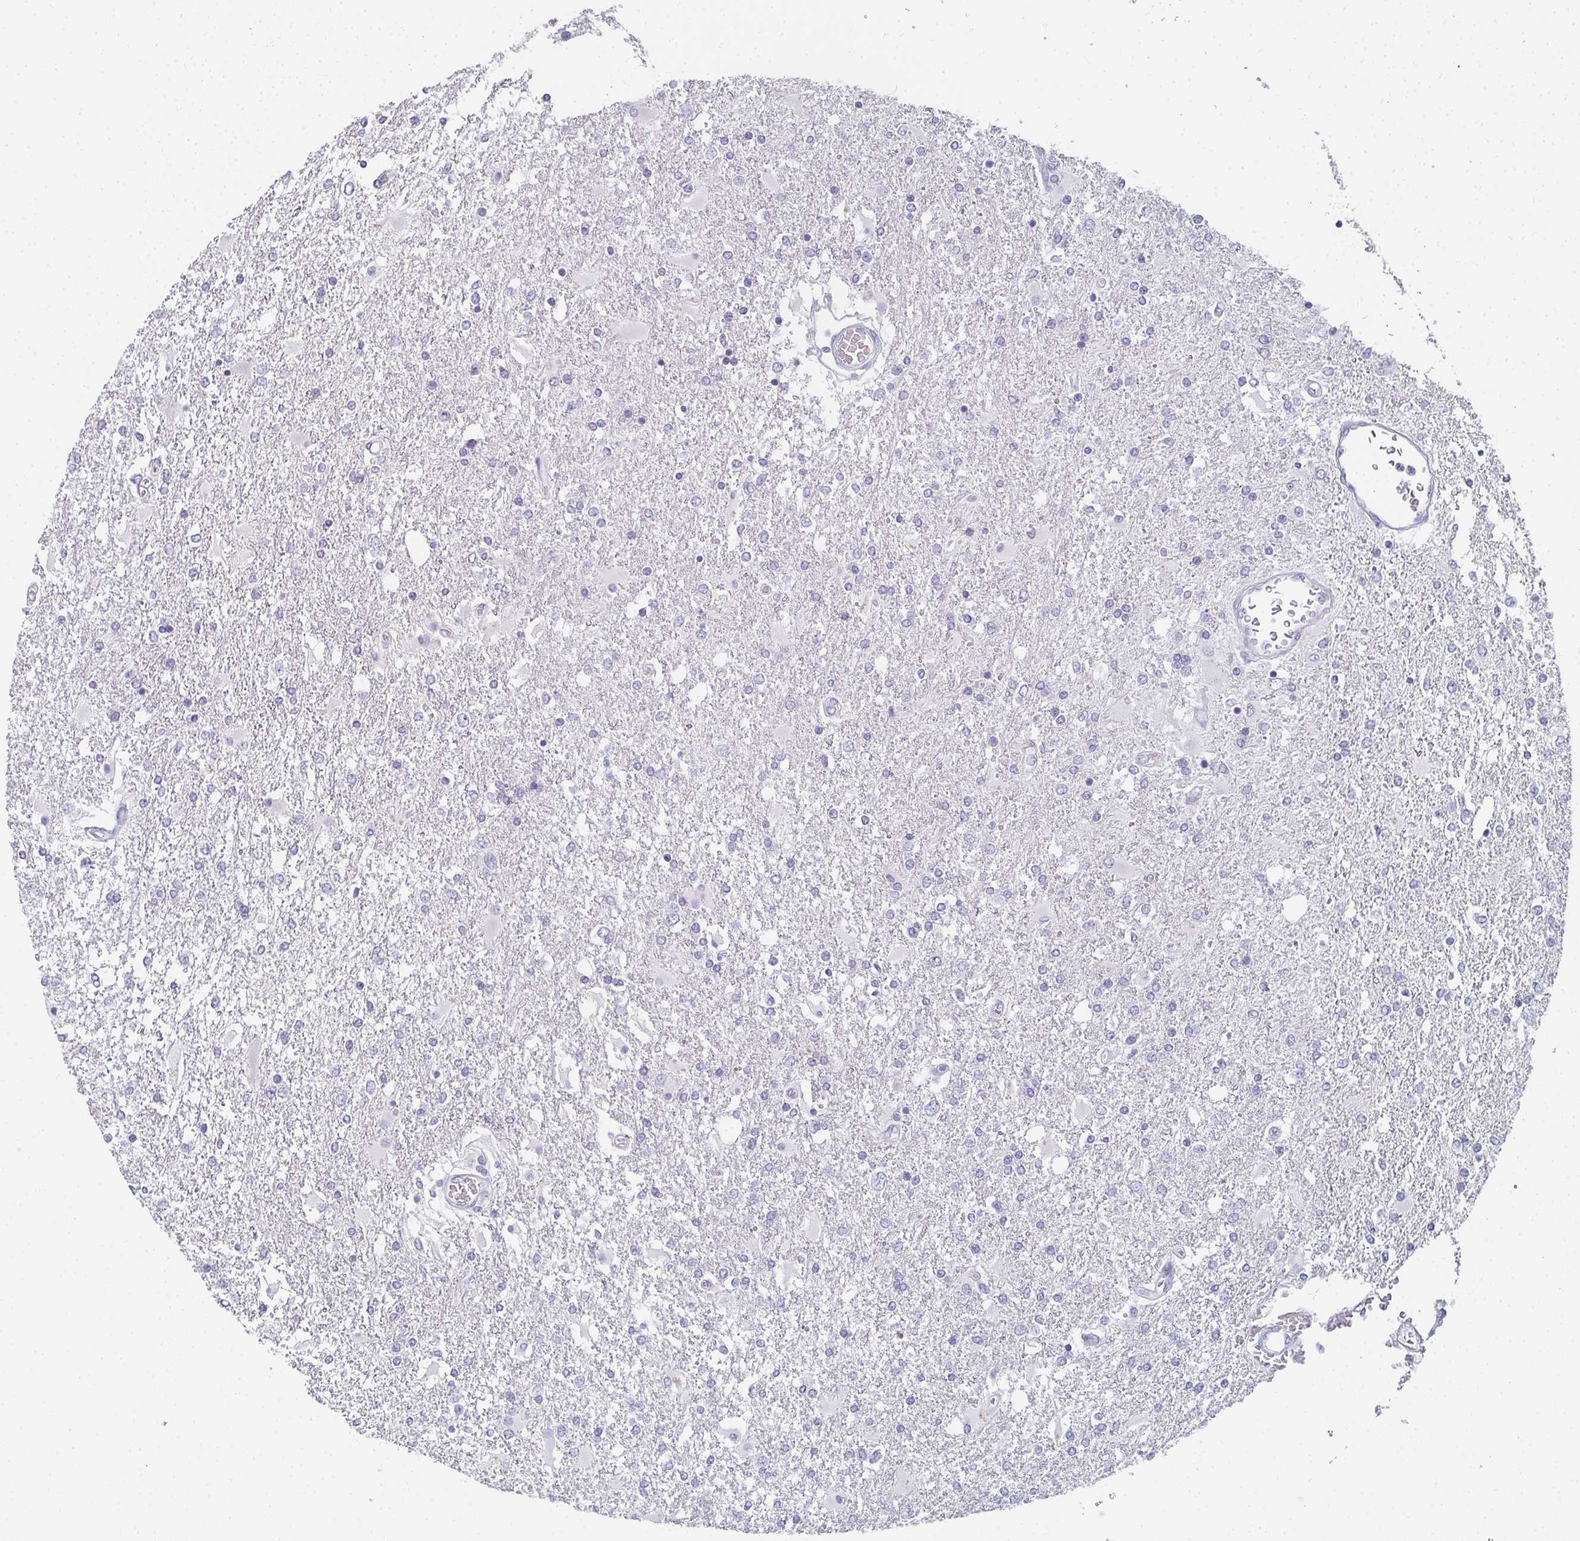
{"staining": {"intensity": "negative", "quantity": "none", "location": "none"}, "tissue": "glioma", "cell_type": "Tumor cells", "image_type": "cancer", "snomed": [{"axis": "morphology", "description": "Glioma, malignant, High grade"}, {"axis": "topography", "description": "Cerebral cortex"}], "caption": "This is an IHC photomicrograph of high-grade glioma (malignant). There is no staining in tumor cells.", "gene": "PYCR3", "patient": {"sex": "male", "age": 79}}